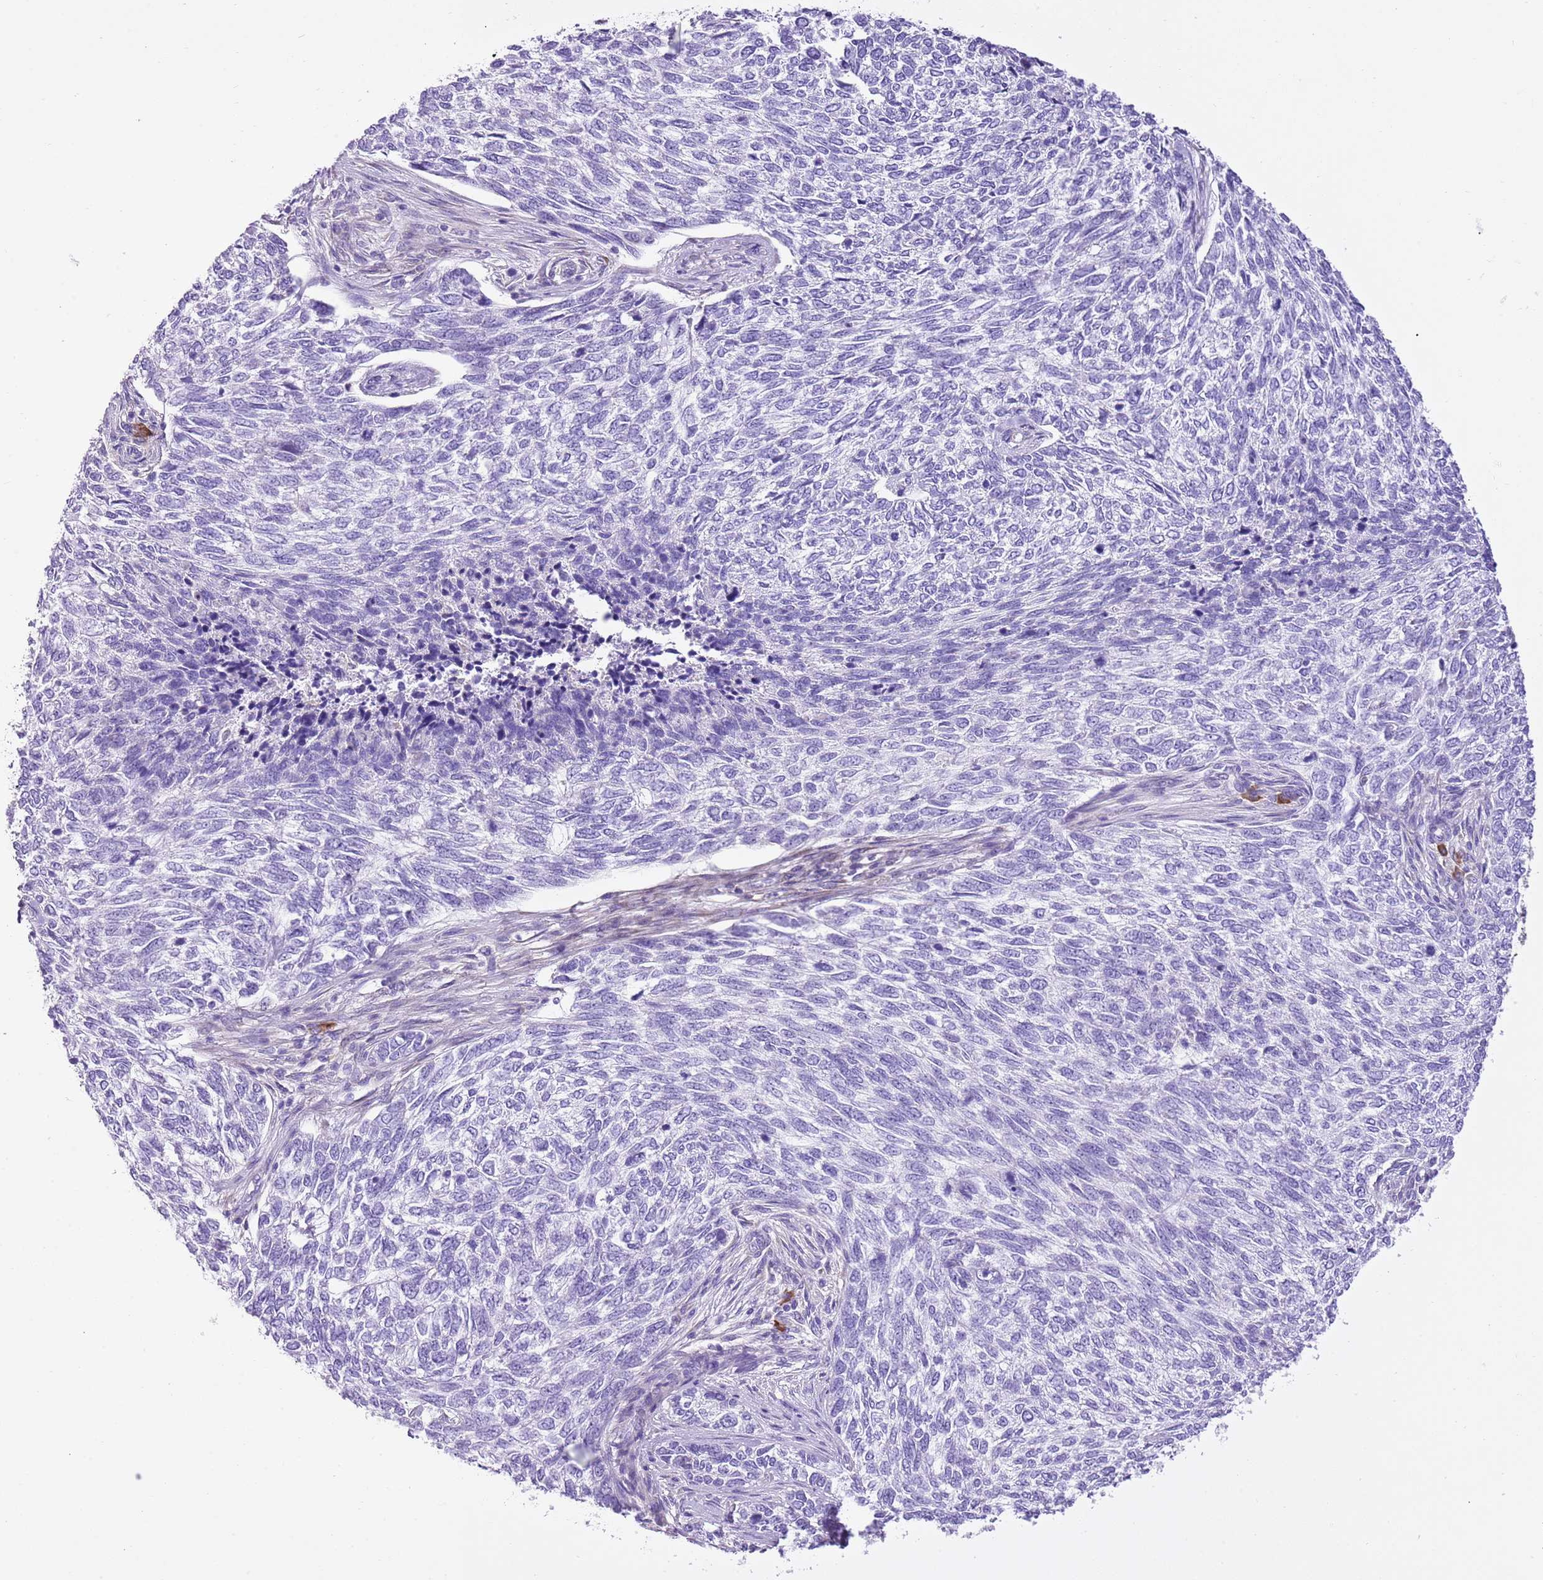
{"staining": {"intensity": "negative", "quantity": "none", "location": "none"}, "tissue": "skin cancer", "cell_type": "Tumor cells", "image_type": "cancer", "snomed": [{"axis": "morphology", "description": "Basal cell carcinoma"}, {"axis": "topography", "description": "Skin"}], "caption": "High magnification brightfield microscopy of skin basal cell carcinoma stained with DAB (brown) and counterstained with hematoxylin (blue): tumor cells show no significant expression.", "gene": "AAR2", "patient": {"sex": "female", "age": 65}}